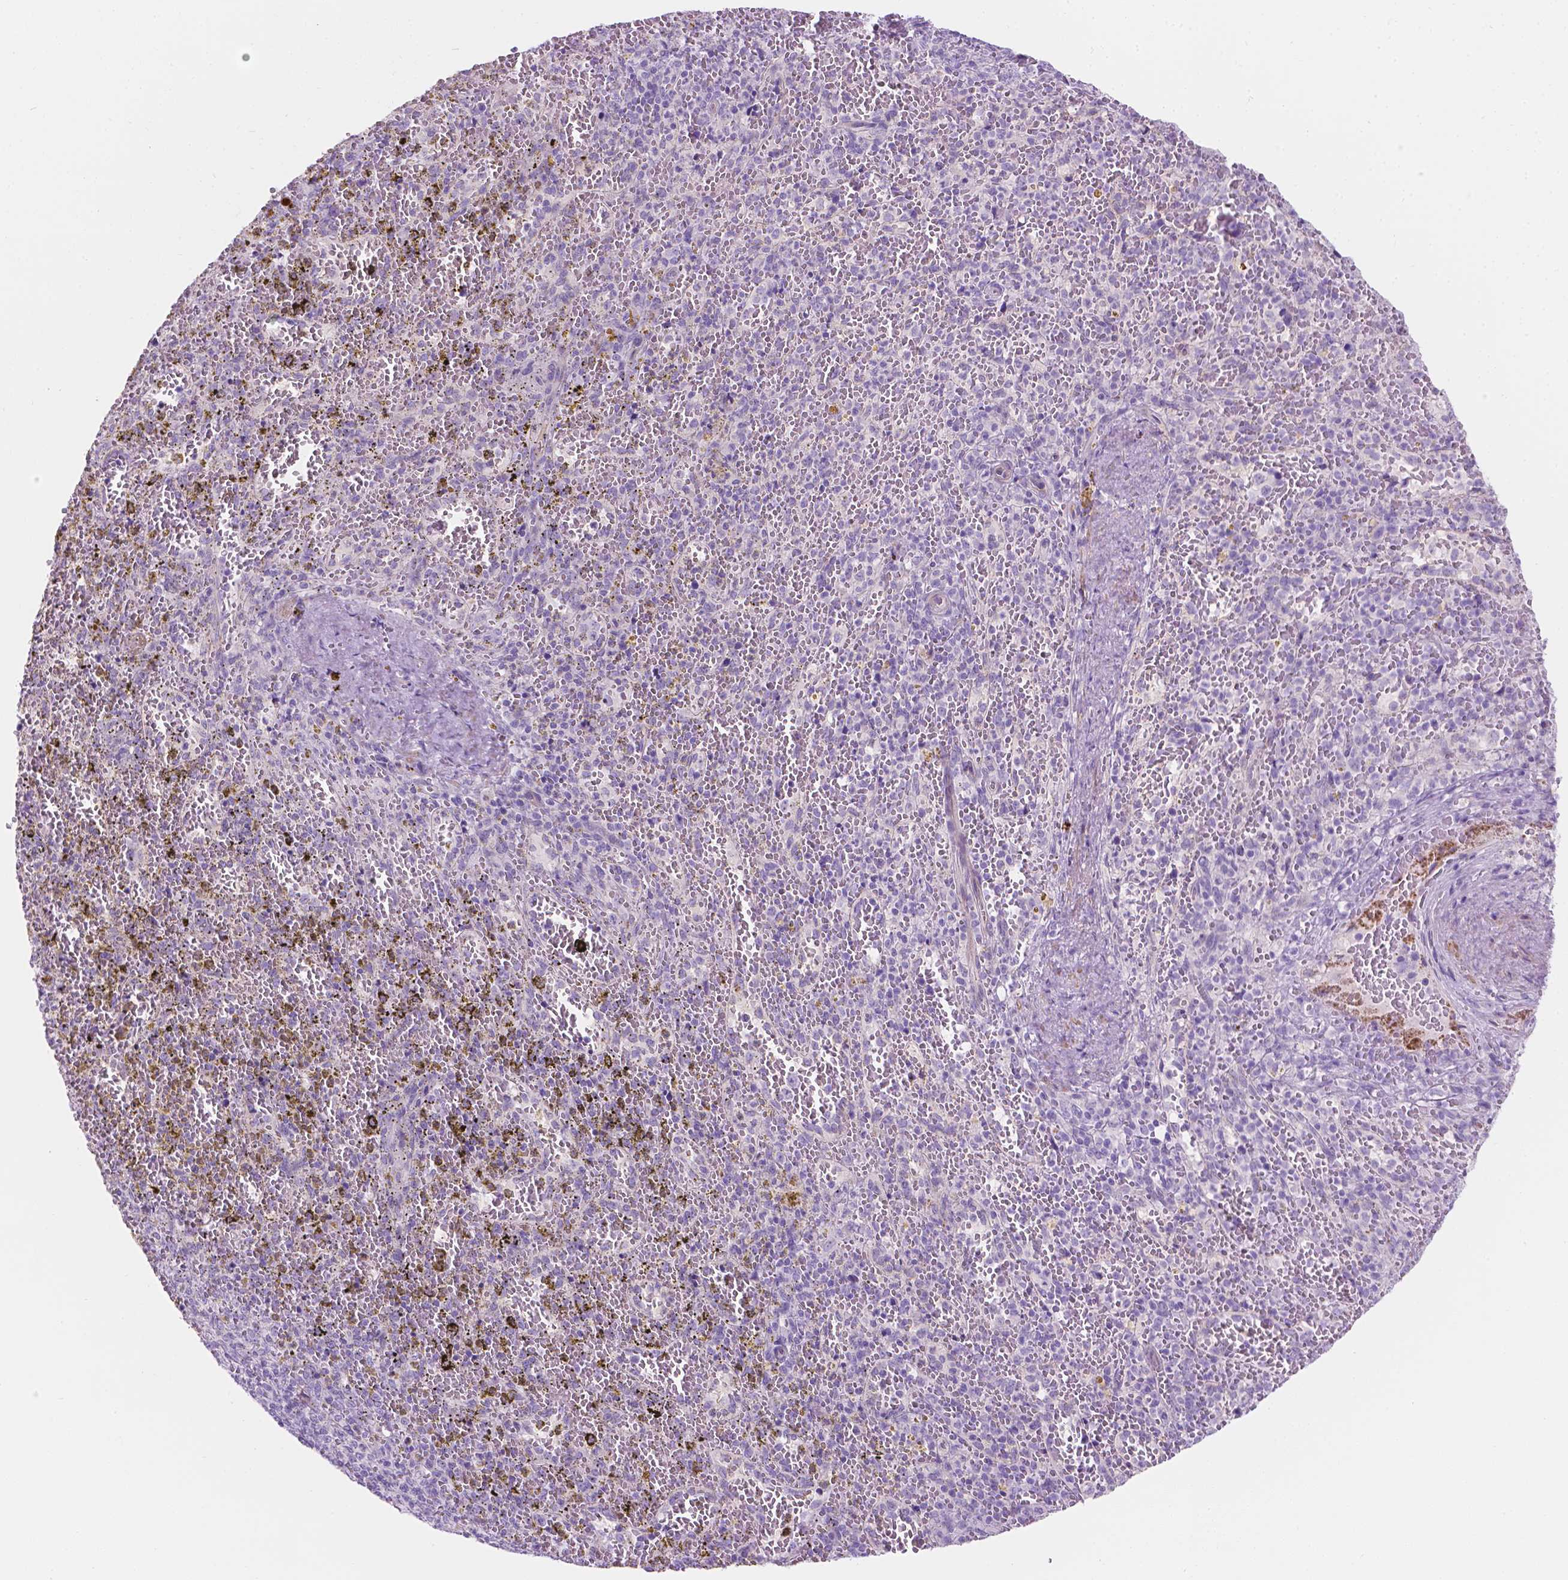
{"staining": {"intensity": "negative", "quantity": "none", "location": "none"}, "tissue": "spleen", "cell_type": "Cells in red pulp", "image_type": "normal", "snomed": [{"axis": "morphology", "description": "Normal tissue, NOS"}, {"axis": "topography", "description": "Spleen"}], "caption": "The micrograph shows no significant expression in cells in red pulp of spleen.", "gene": "NOS1AP", "patient": {"sex": "female", "age": 50}}